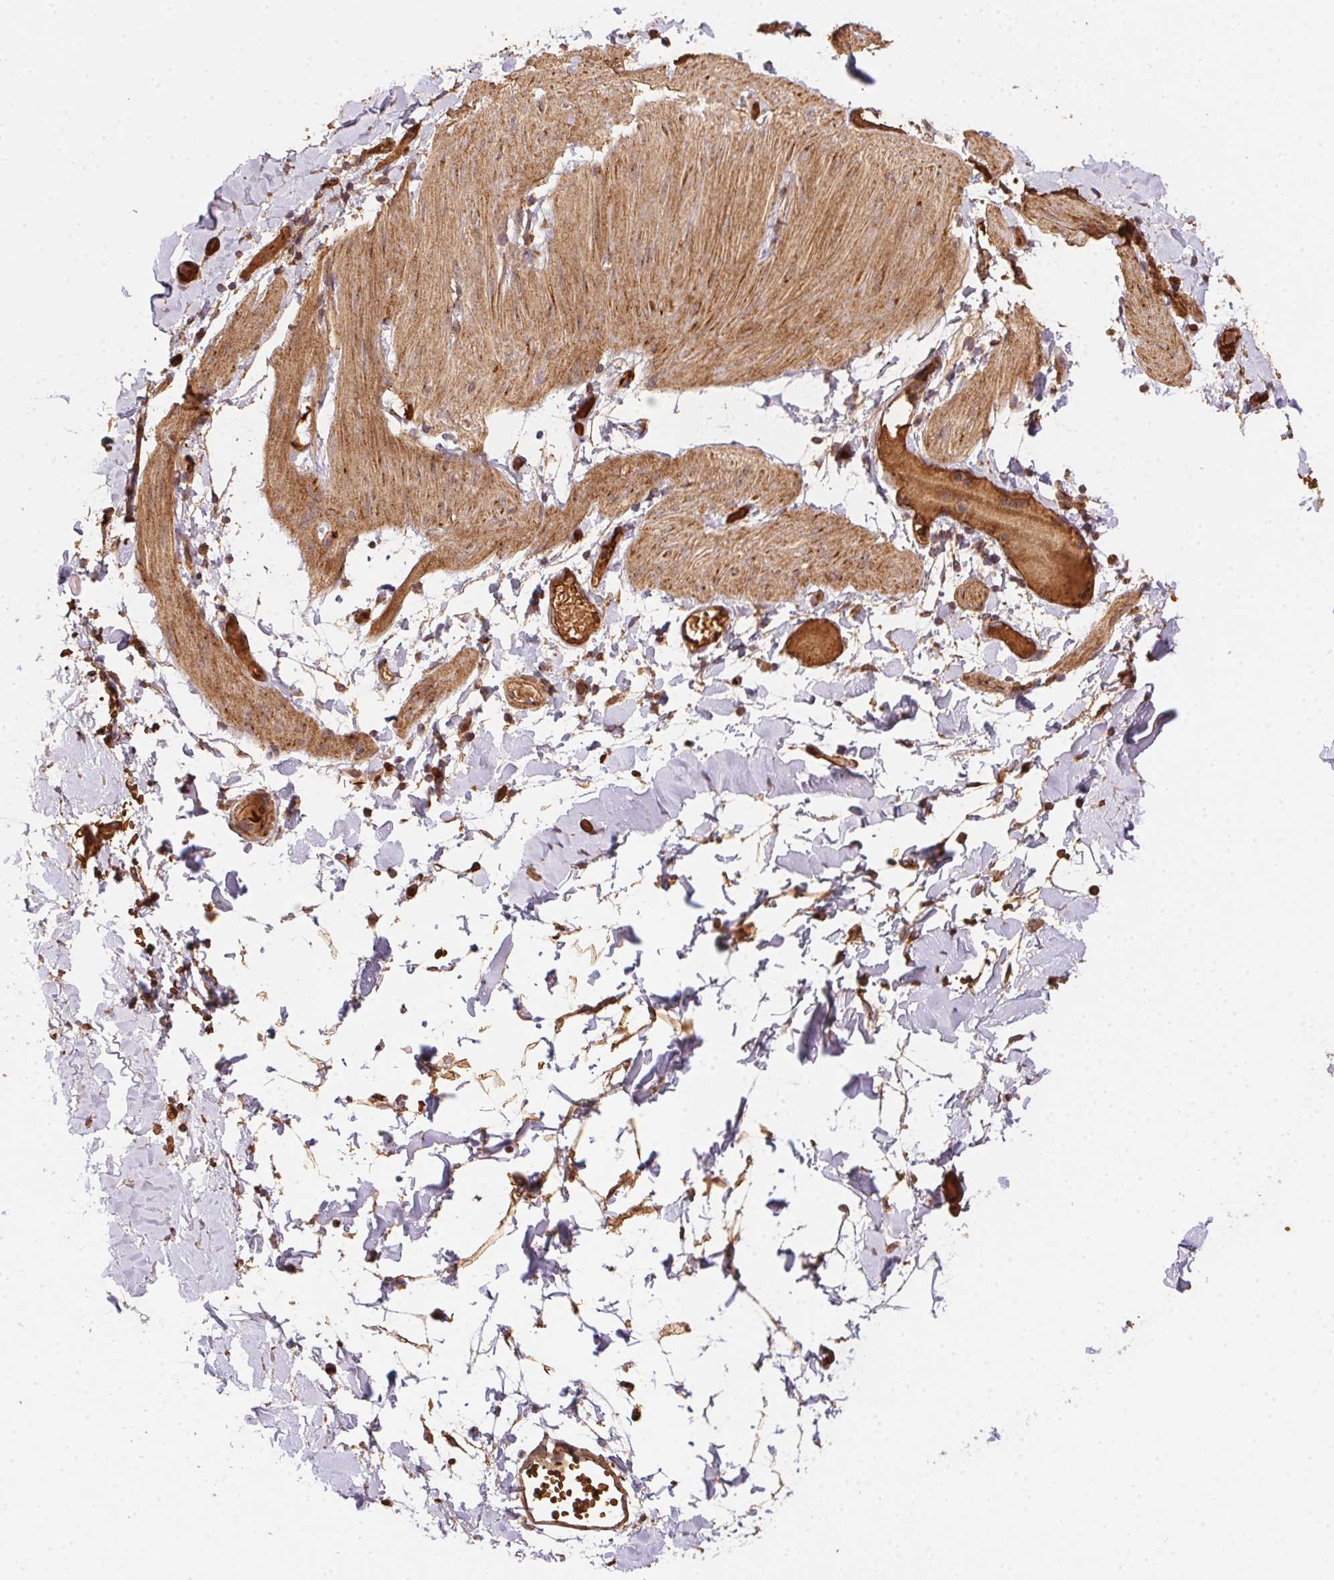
{"staining": {"intensity": "moderate", "quantity": ">75%", "location": "cytoplasmic/membranous"}, "tissue": "adipose tissue", "cell_type": "Adipocytes", "image_type": "normal", "snomed": [{"axis": "morphology", "description": "Normal tissue, NOS"}, {"axis": "topography", "description": "Gallbladder"}, {"axis": "topography", "description": "Peripheral nerve tissue"}], "caption": "About >75% of adipocytes in unremarkable adipose tissue display moderate cytoplasmic/membranous protein staining as visualized by brown immunohistochemical staining.", "gene": "USE1", "patient": {"sex": "female", "age": 45}}